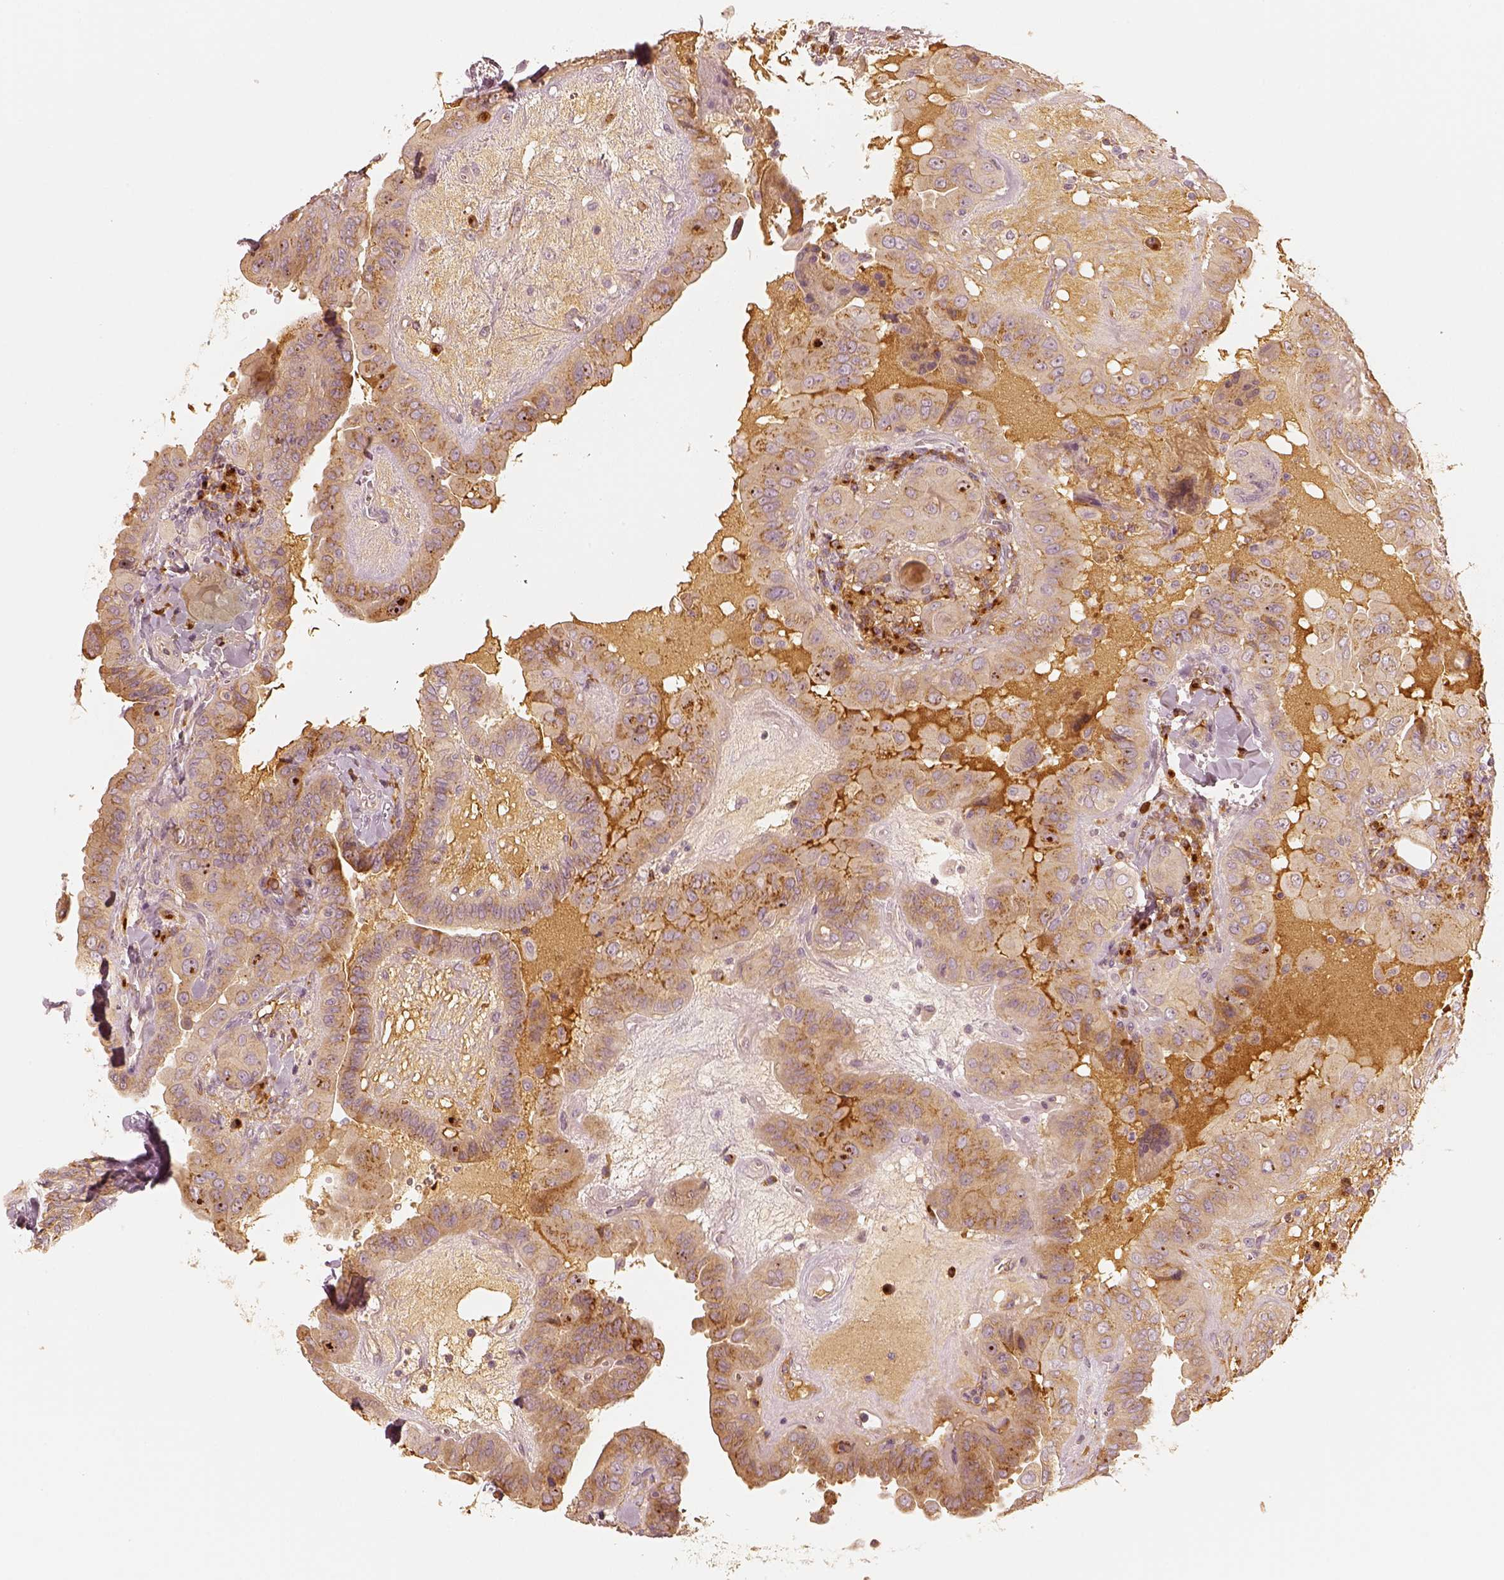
{"staining": {"intensity": "weak", "quantity": ">75%", "location": "cytoplasmic/membranous"}, "tissue": "thyroid cancer", "cell_type": "Tumor cells", "image_type": "cancer", "snomed": [{"axis": "morphology", "description": "Papillary adenocarcinoma, NOS"}, {"axis": "topography", "description": "Thyroid gland"}], "caption": "Papillary adenocarcinoma (thyroid) tissue exhibits weak cytoplasmic/membranous expression in about >75% of tumor cells, visualized by immunohistochemistry.", "gene": "GORASP2", "patient": {"sex": "female", "age": 37}}